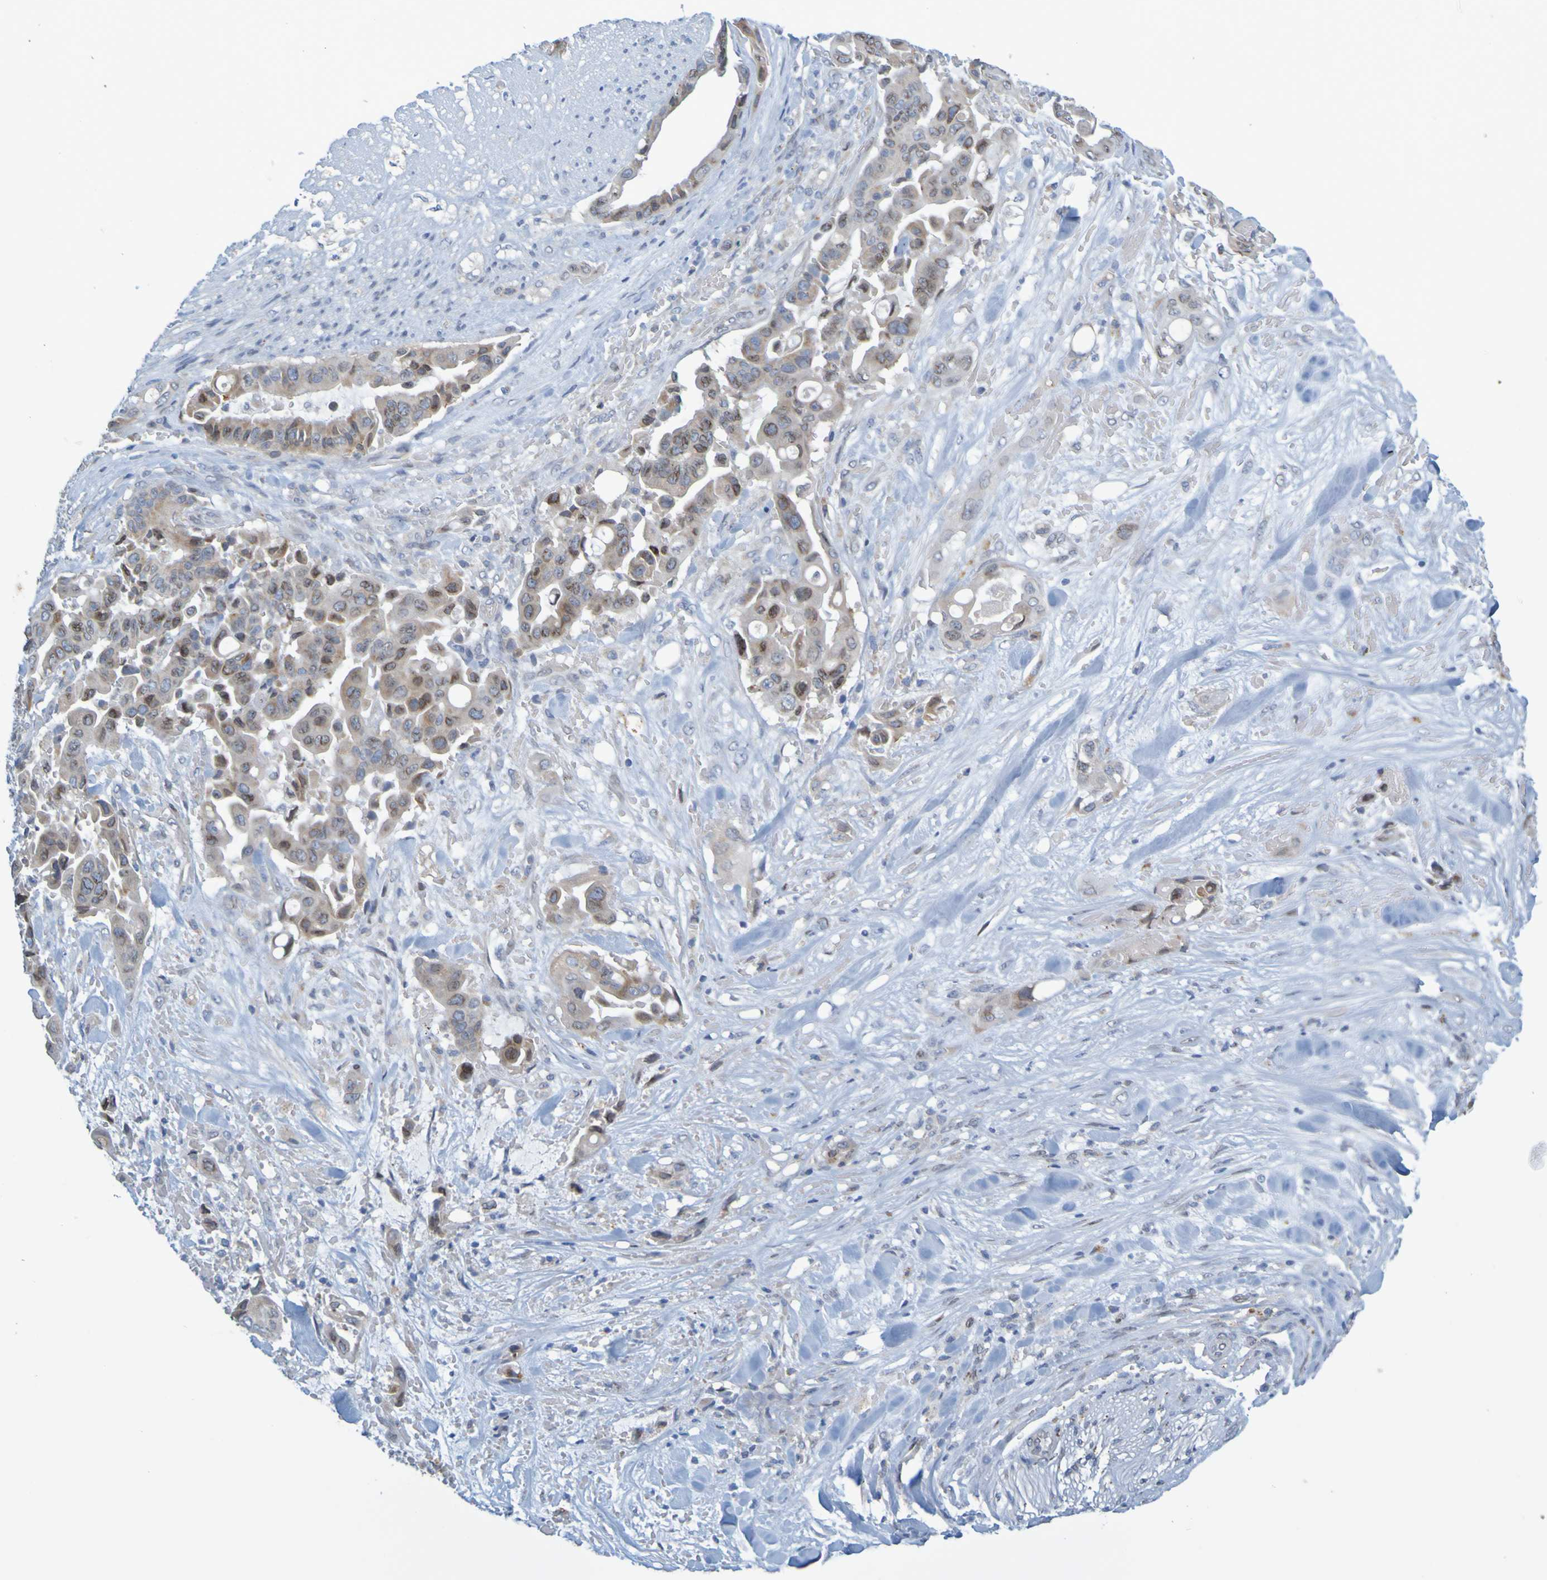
{"staining": {"intensity": "weak", "quantity": ">75%", "location": "cytoplasmic/membranous,nuclear"}, "tissue": "liver cancer", "cell_type": "Tumor cells", "image_type": "cancer", "snomed": [{"axis": "morphology", "description": "Cholangiocarcinoma"}, {"axis": "topography", "description": "Liver"}], "caption": "Brown immunohistochemical staining in human liver cholangiocarcinoma exhibits weak cytoplasmic/membranous and nuclear expression in about >75% of tumor cells.", "gene": "MAG", "patient": {"sex": "female", "age": 61}}